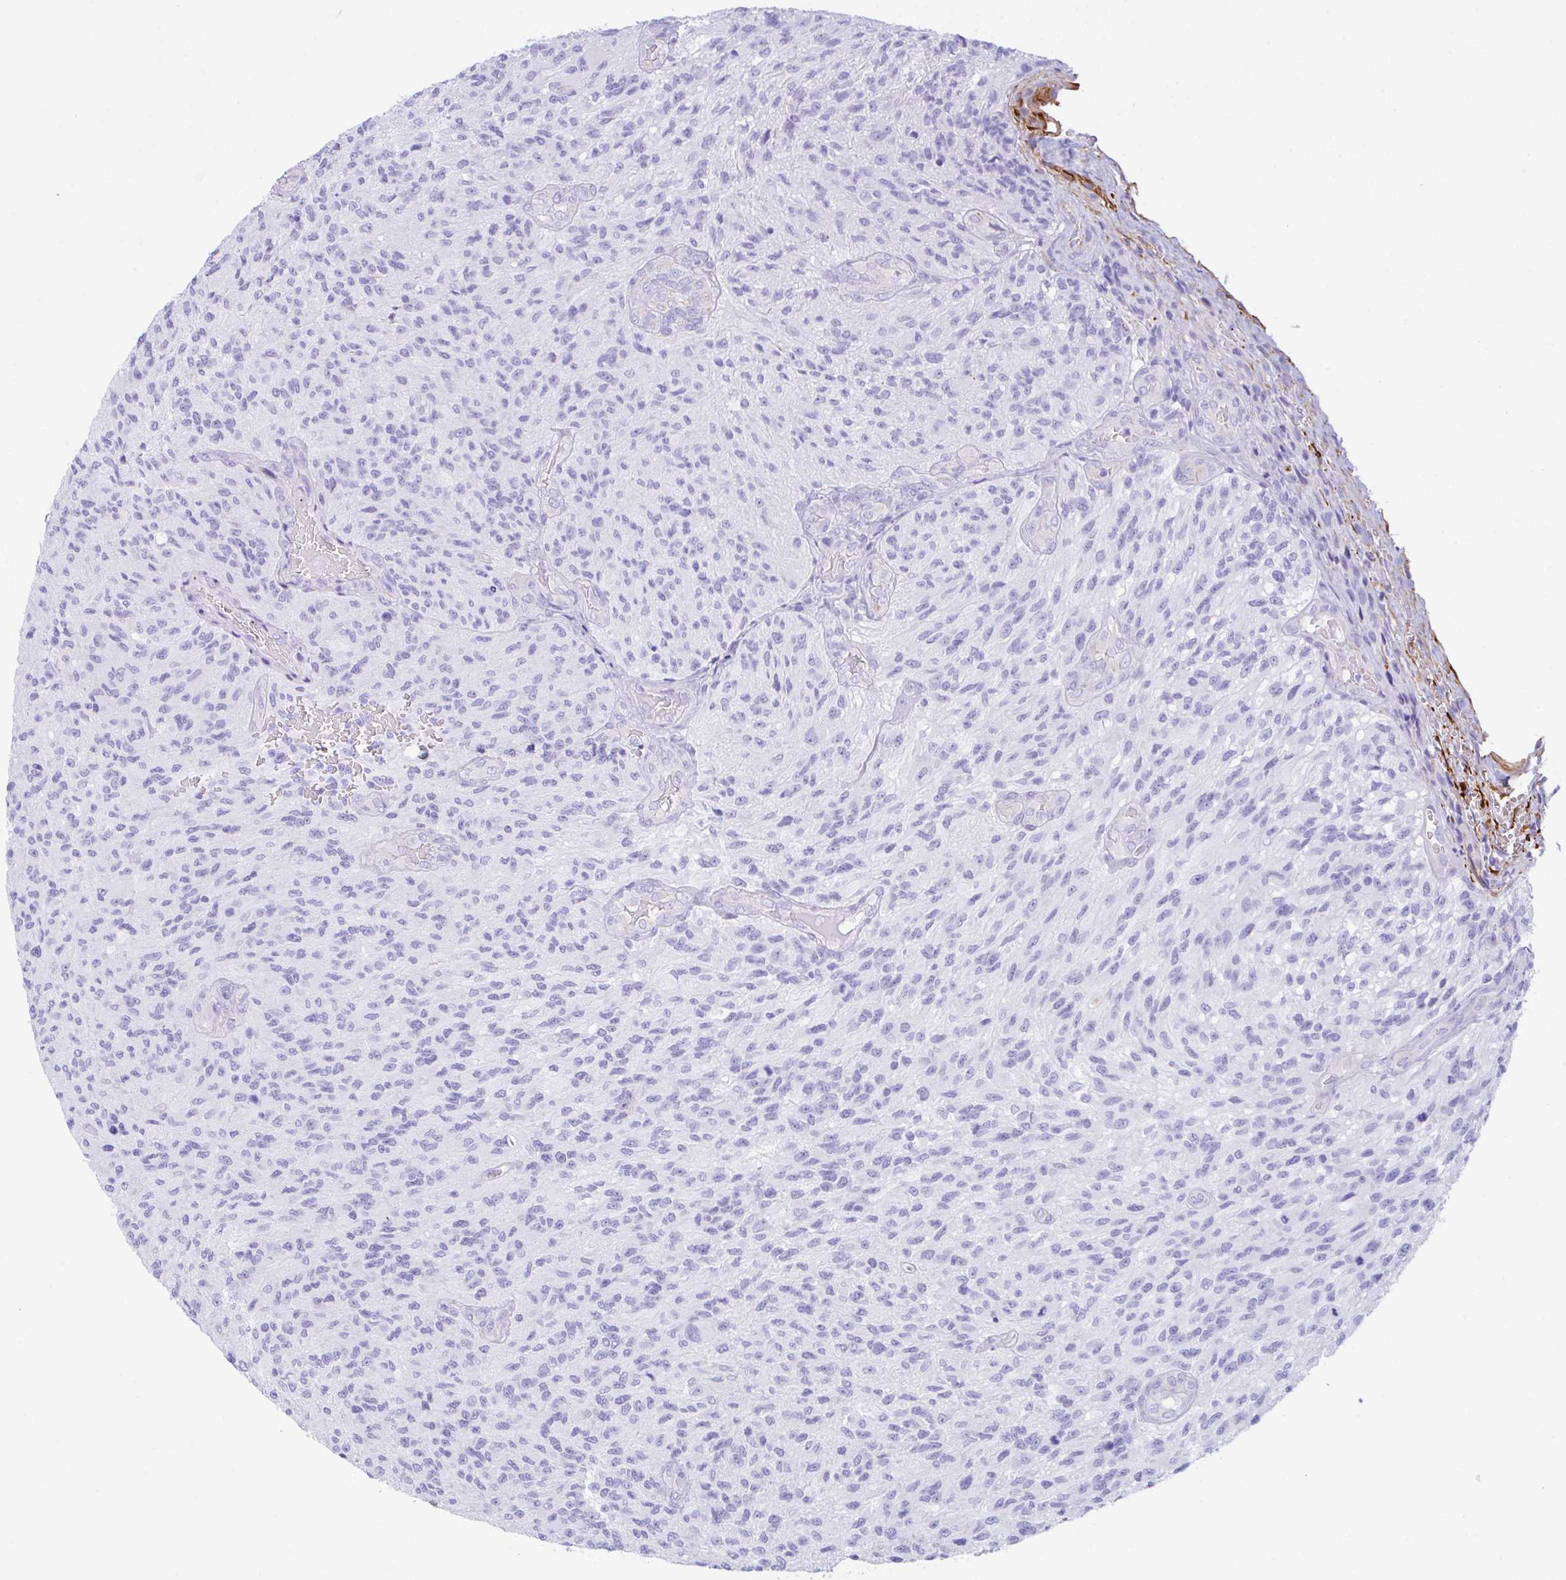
{"staining": {"intensity": "negative", "quantity": "none", "location": "none"}, "tissue": "glioma", "cell_type": "Tumor cells", "image_type": "cancer", "snomed": [{"axis": "morphology", "description": "Normal tissue, NOS"}, {"axis": "morphology", "description": "Glioma, malignant, High grade"}, {"axis": "topography", "description": "Cerebral cortex"}], "caption": "Human glioma stained for a protein using immunohistochemistry reveals no positivity in tumor cells.", "gene": "NDUFAF8", "patient": {"sex": "male", "age": 56}}